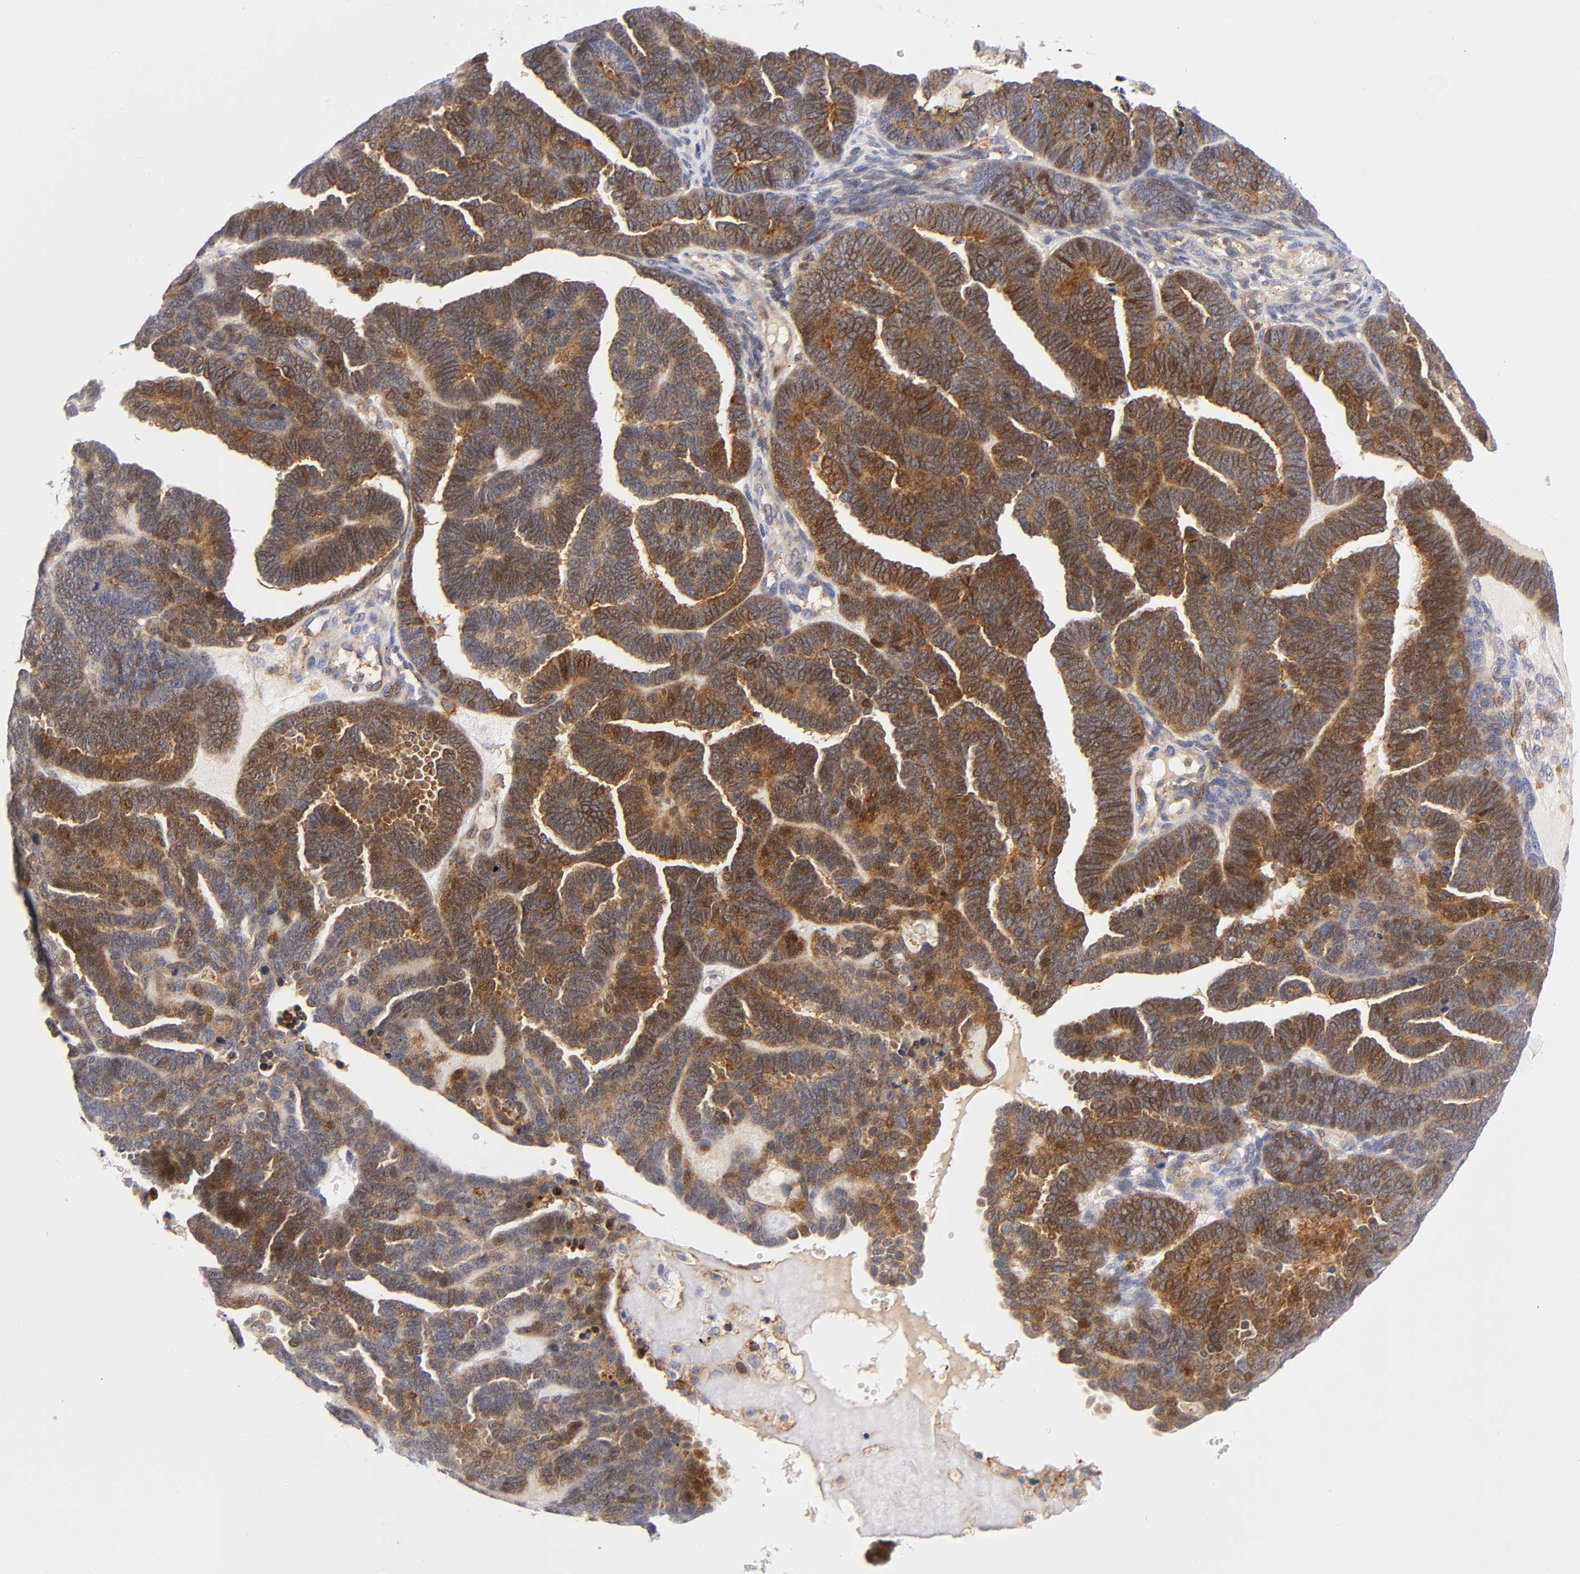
{"staining": {"intensity": "moderate", "quantity": ">75%", "location": "cytoplasmic/membranous"}, "tissue": "endometrial cancer", "cell_type": "Tumor cells", "image_type": "cancer", "snomed": [{"axis": "morphology", "description": "Neoplasm, malignant, NOS"}, {"axis": "topography", "description": "Endometrium"}], "caption": "IHC staining of neoplasm (malignant) (endometrial), which displays medium levels of moderate cytoplasmic/membranous expression in approximately >75% of tumor cells indicating moderate cytoplasmic/membranous protein staining. The staining was performed using DAB (brown) for protein detection and nuclei were counterstained in hematoxylin (blue).", "gene": "ANXA7", "patient": {"sex": "female", "age": 74}}